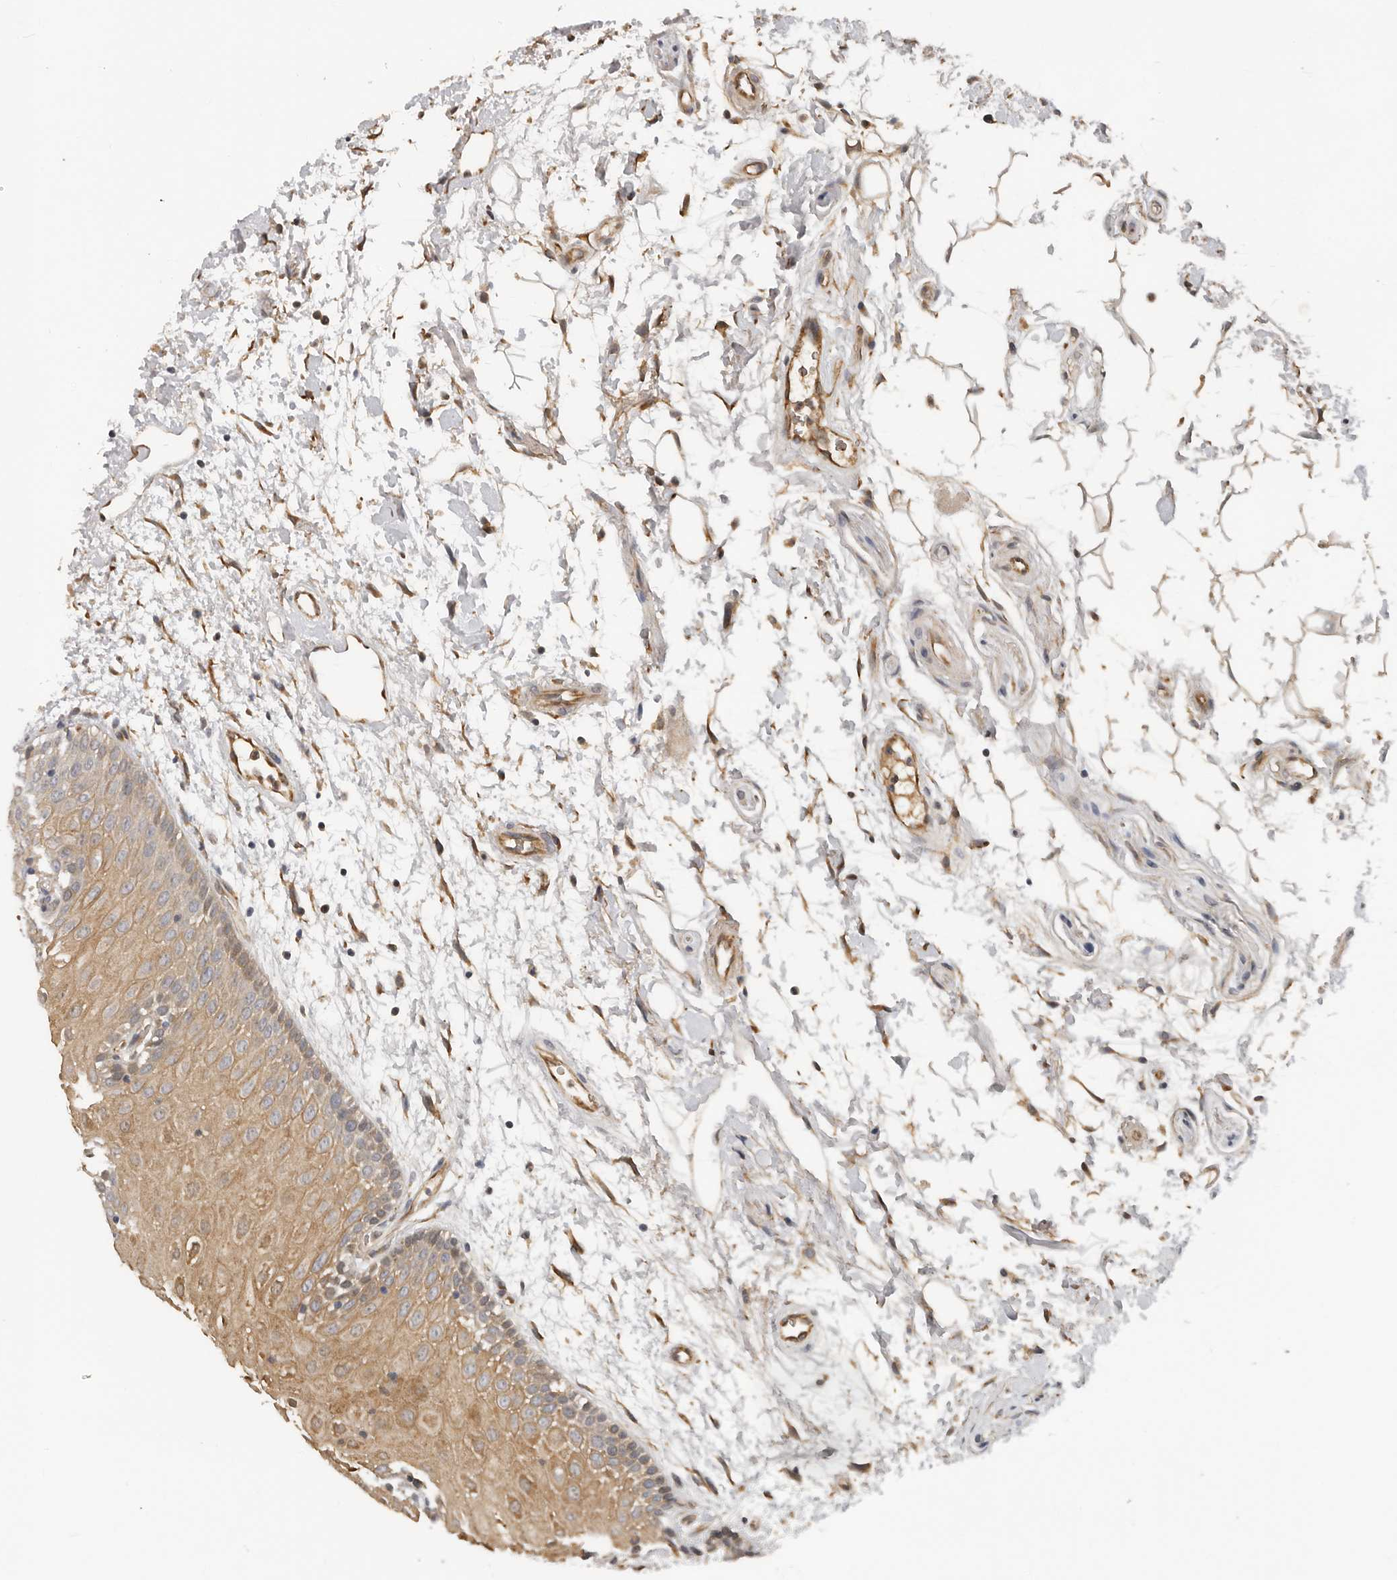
{"staining": {"intensity": "moderate", "quantity": ">75%", "location": "cytoplasmic/membranous"}, "tissue": "oral mucosa", "cell_type": "Squamous epithelial cells", "image_type": "normal", "snomed": [{"axis": "morphology", "description": "Normal tissue, NOS"}, {"axis": "topography", "description": "Skeletal muscle"}, {"axis": "topography", "description": "Oral tissue"}, {"axis": "topography", "description": "Peripheral nerve tissue"}], "caption": "Oral mucosa stained with DAB (3,3'-diaminobenzidine) immunohistochemistry displays medium levels of moderate cytoplasmic/membranous staining in approximately >75% of squamous epithelial cells.", "gene": "RNF157", "patient": {"sex": "female", "age": 84}}